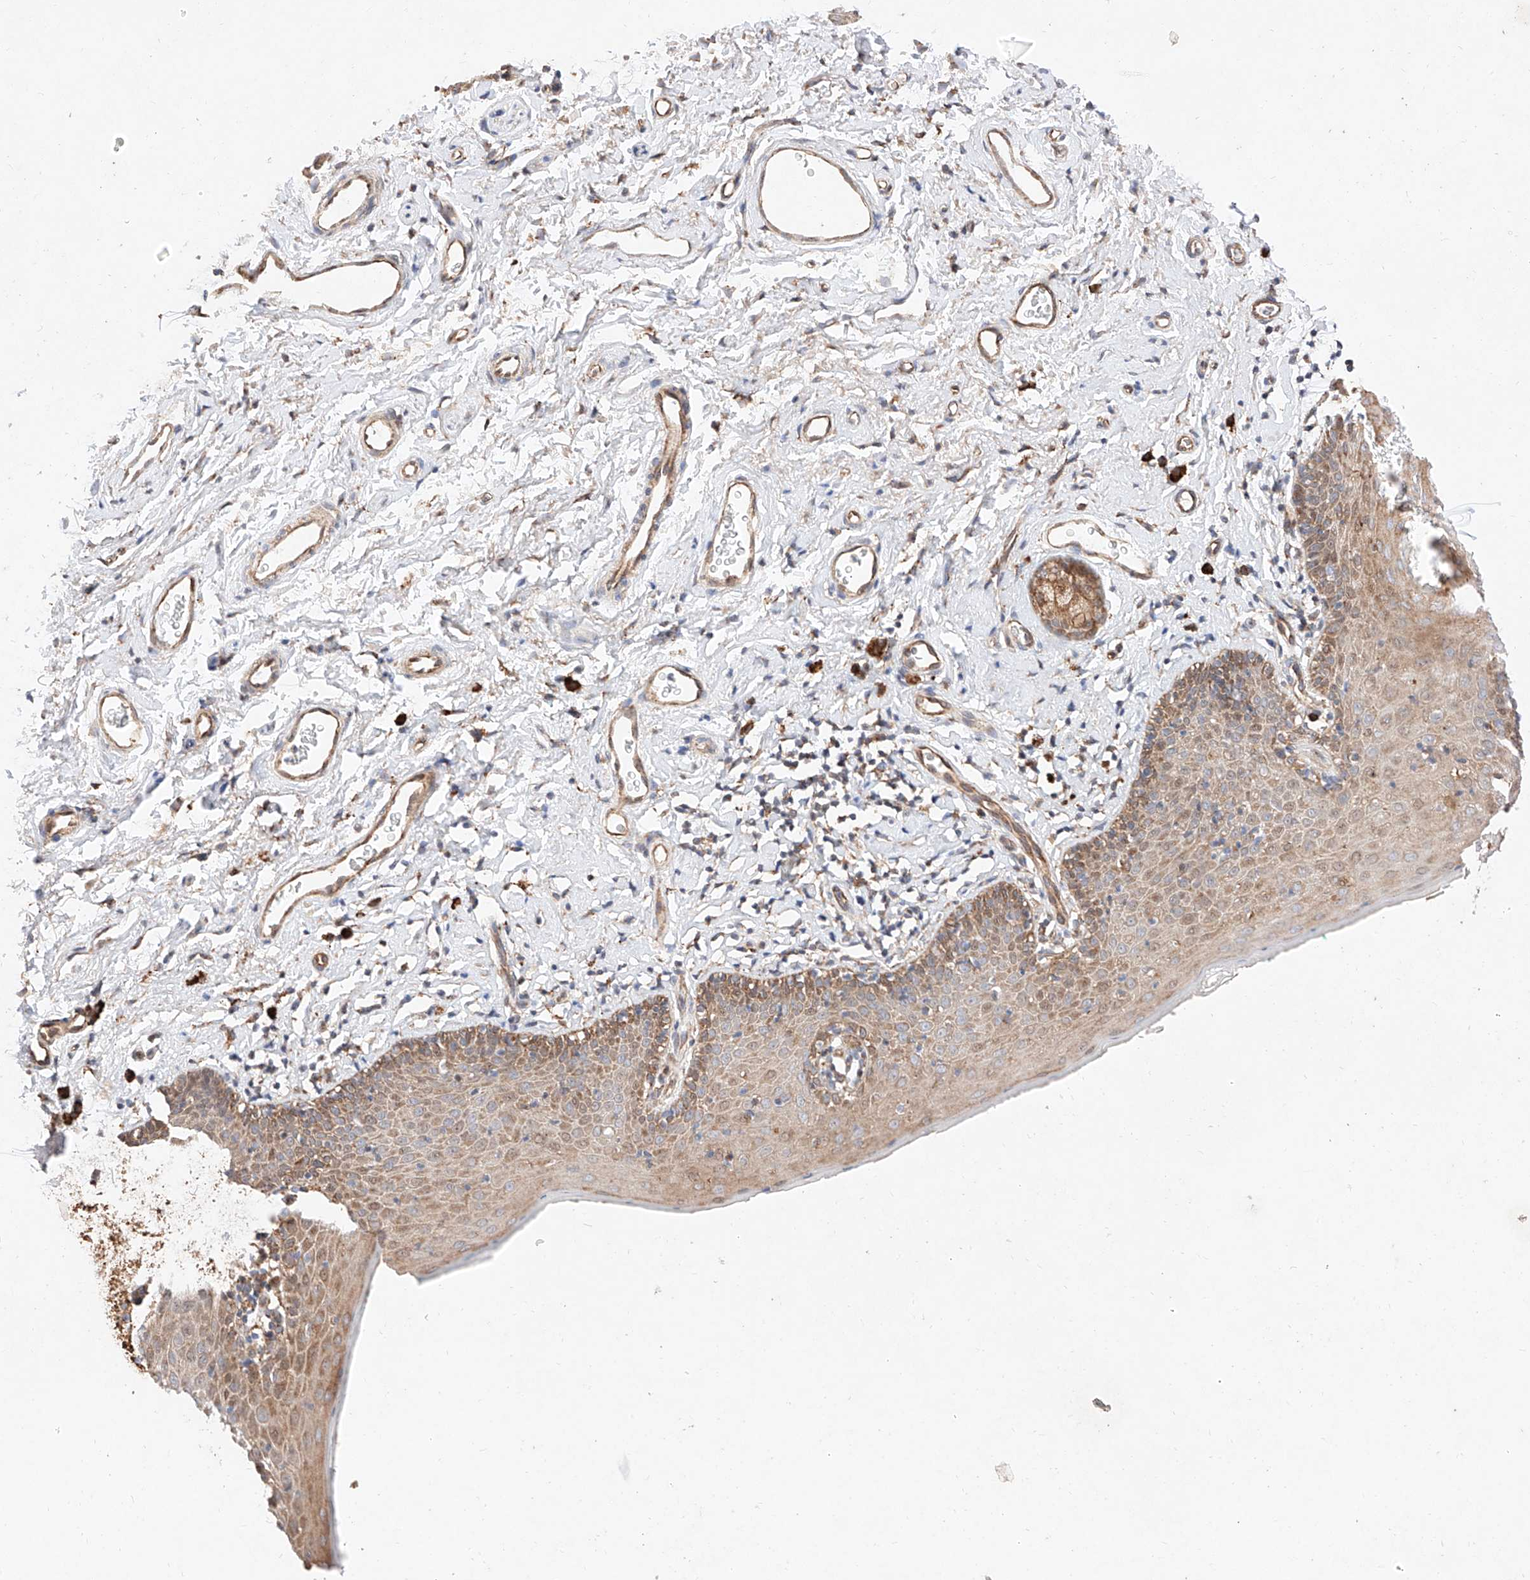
{"staining": {"intensity": "moderate", "quantity": ">75%", "location": "cytoplasmic/membranous"}, "tissue": "skin", "cell_type": "Epidermal cells", "image_type": "normal", "snomed": [{"axis": "morphology", "description": "Normal tissue, NOS"}, {"axis": "topography", "description": "Vulva"}], "caption": "Protein staining demonstrates moderate cytoplasmic/membranous staining in about >75% of epidermal cells in normal skin.", "gene": "ATP9B", "patient": {"sex": "female", "age": 66}}